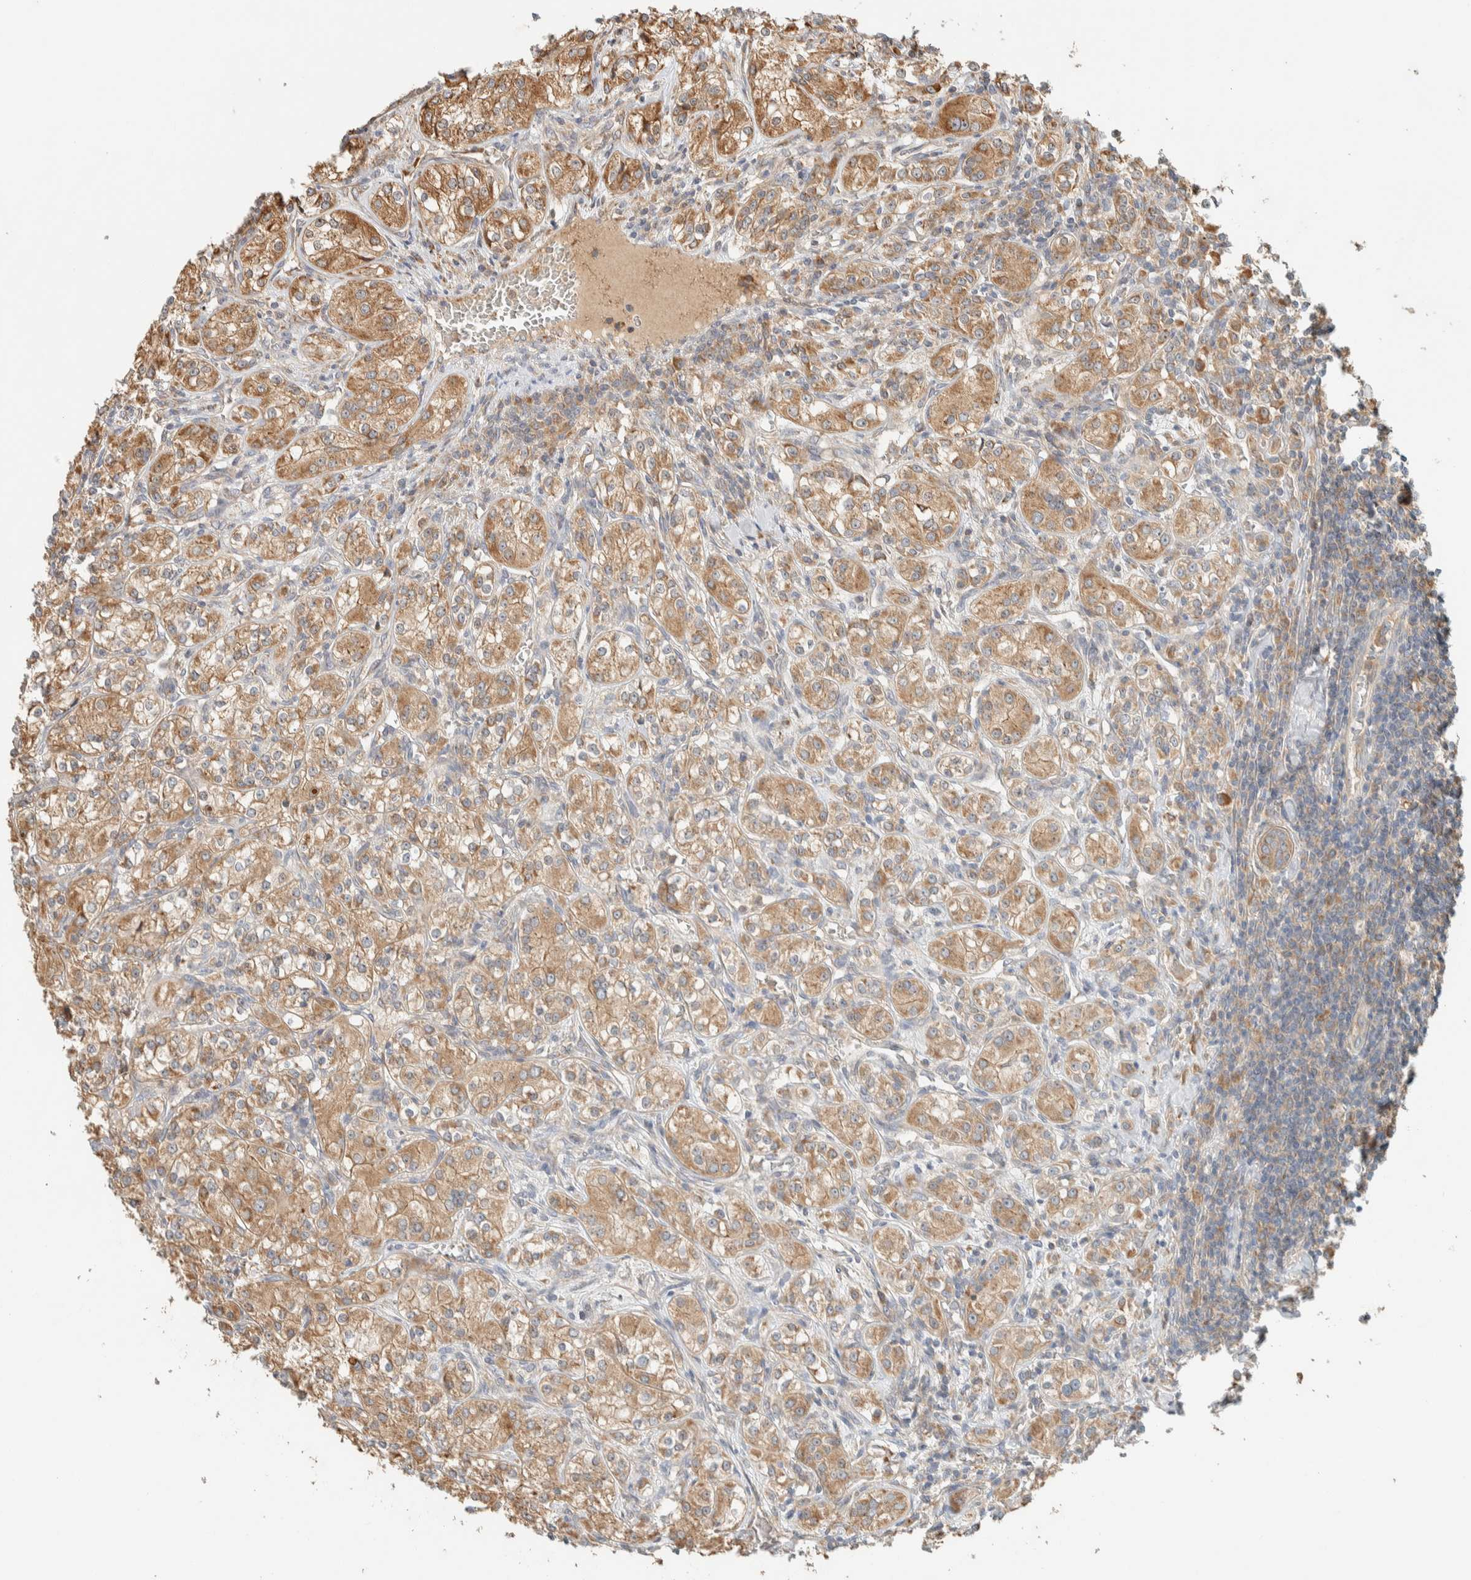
{"staining": {"intensity": "moderate", "quantity": ">75%", "location": "cytoplasmic/membranous"}, "tissue": "renal cancer", "cell_type": "Tumor cells", "image_type": "cancer", "snomed": [{"axis": "morphology", "description": "Adenocarcinoma, NOS"}, {"axis": "topography", "description": "Kidney"}], "caption": "Protein analysis of renal cancer (adenocarcinoma) tissue reveals moderate cytoplasmic/membranous staining in approximately >75% of tumor cells.", "gene": "RAB11FIP1", "patient": {"sex": "male", "age": 77}}